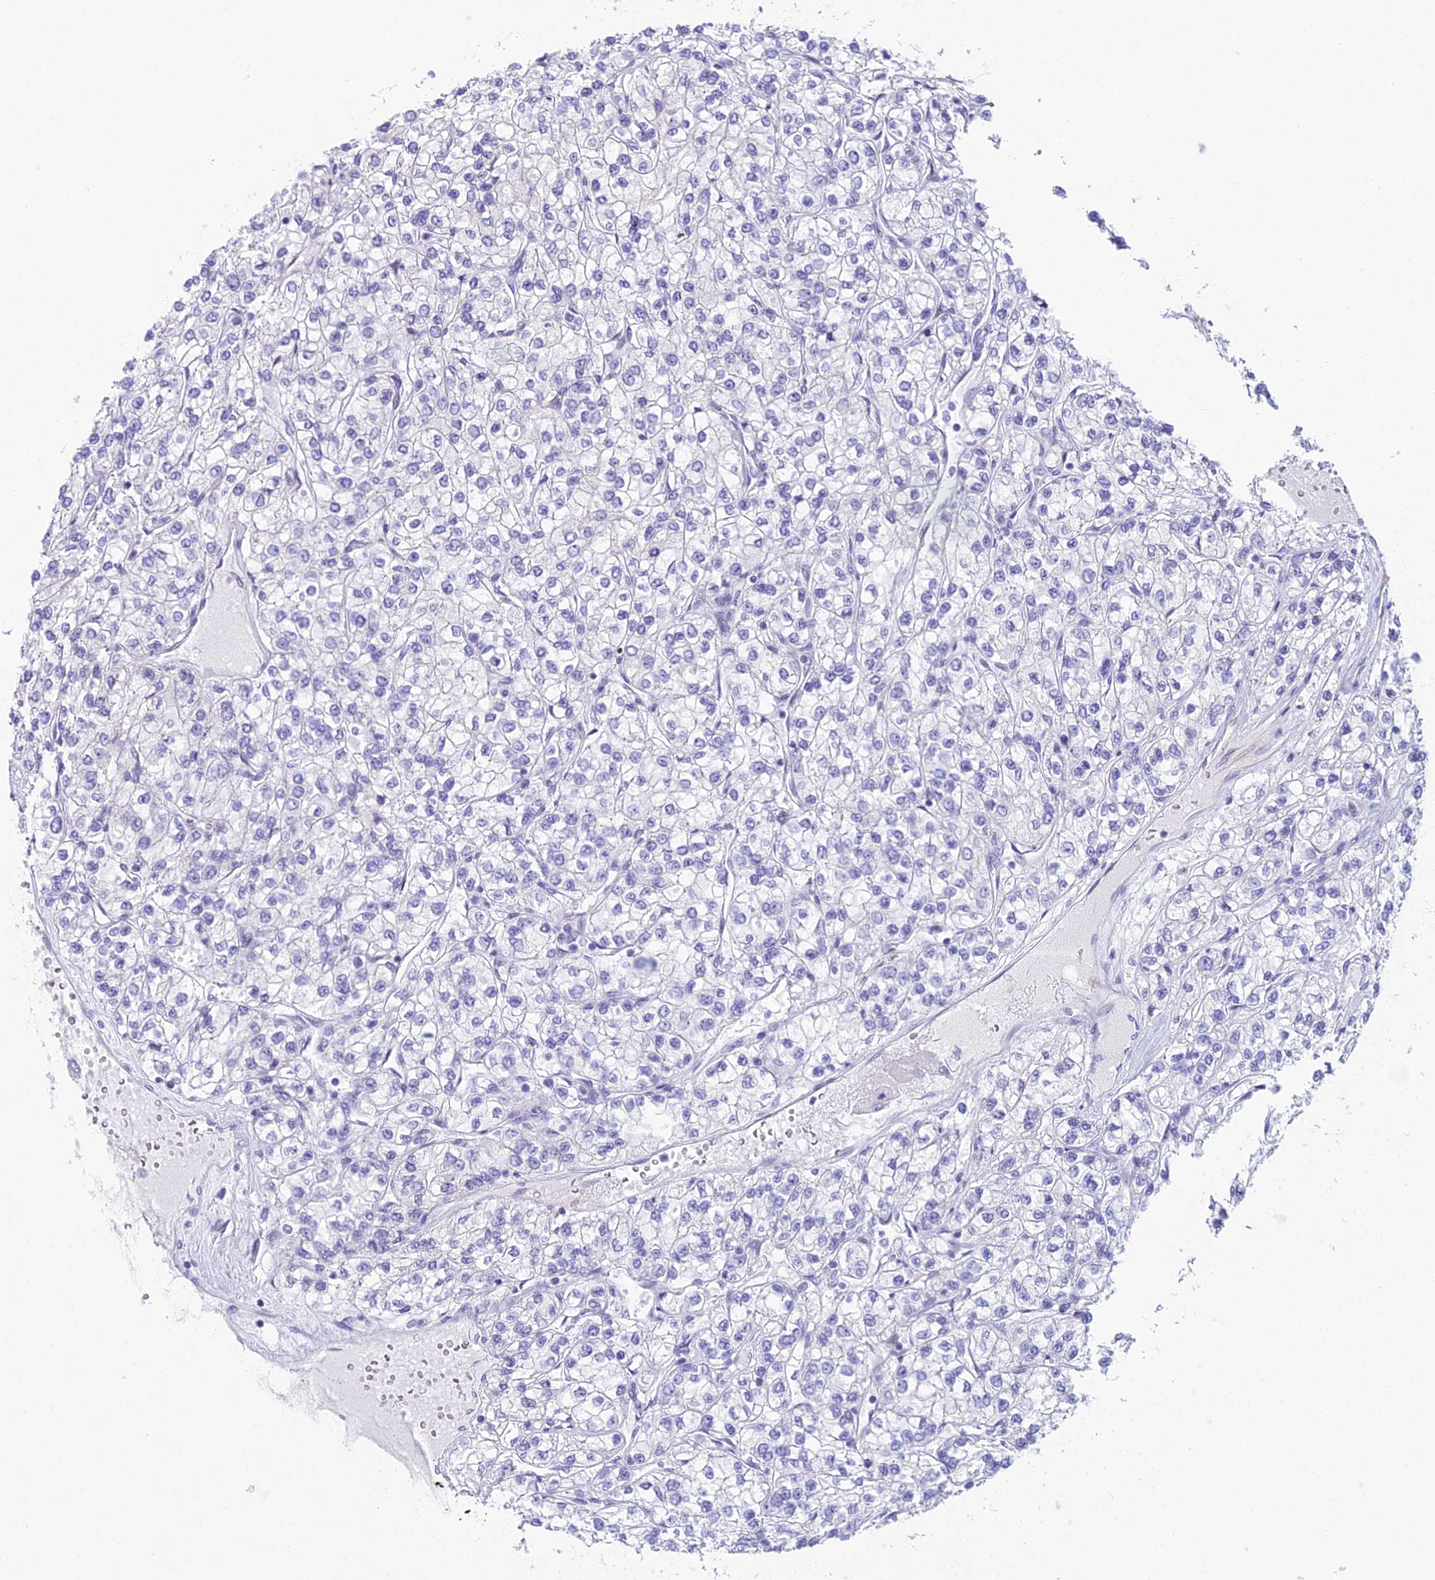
{"staining": {"intensity": "negative", "quantity": "none", "location": "none"}, "tissue": "renal cancer", "cell_type": "Tumor cells", "image_type": "cancer", "snomed": [{"axis": "morphology", "description": "Adenocarcinoma, NOS"}, {"axis": "topography", "description": "Kidney"}], "caption": "IHC photomicrograph of neoplastic tissue: renal cancer stained with DAB shows no significant protein positivity in tumor cells. (IHC, brightfield microscopy, high magnification).", "gene": "CC2D2A", "patient": {"sex": "male", "age": 80}}